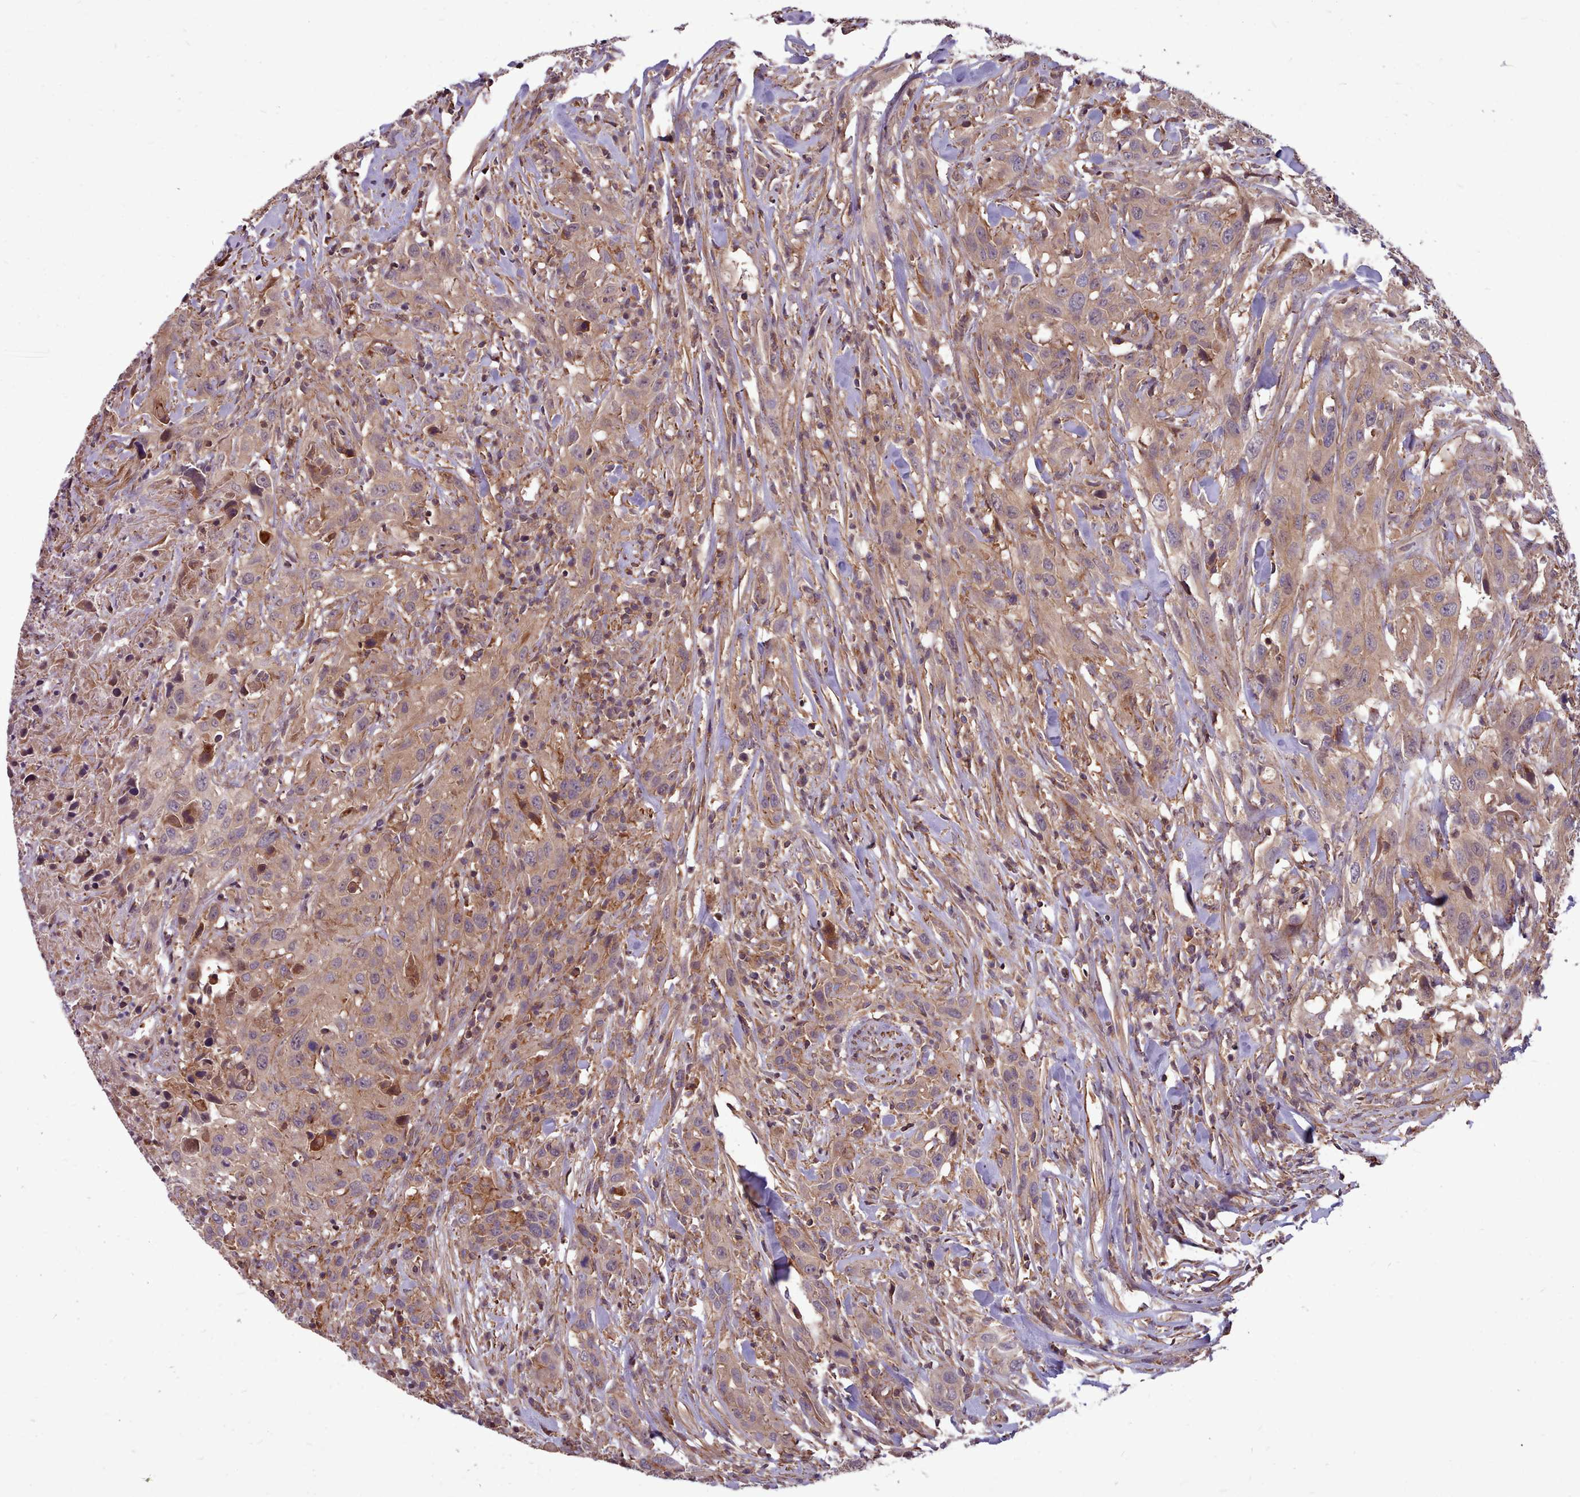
{"staining": {"intensity": "weak", "quantity": ">75%", "location": "cytoplasmic/membranous"}, "tissue": "urothelial cancer", "cell_type": "Tumor cells", "image_type": "cancer", "snomed": [{"axis": "morphology", "description": "Urothelial carcinoma, High grade"}, {"axis": "topography", "description": "Urinary bladder"}], "caption": "Immunohistochemical staining of urothelial carcinoma (high-grade) exhibits weak cytoplasmic/membranous protein staining in about >75% of tumor cells.", "gene": "STUB1", "patient": {"sex": "male", "age": 61}}